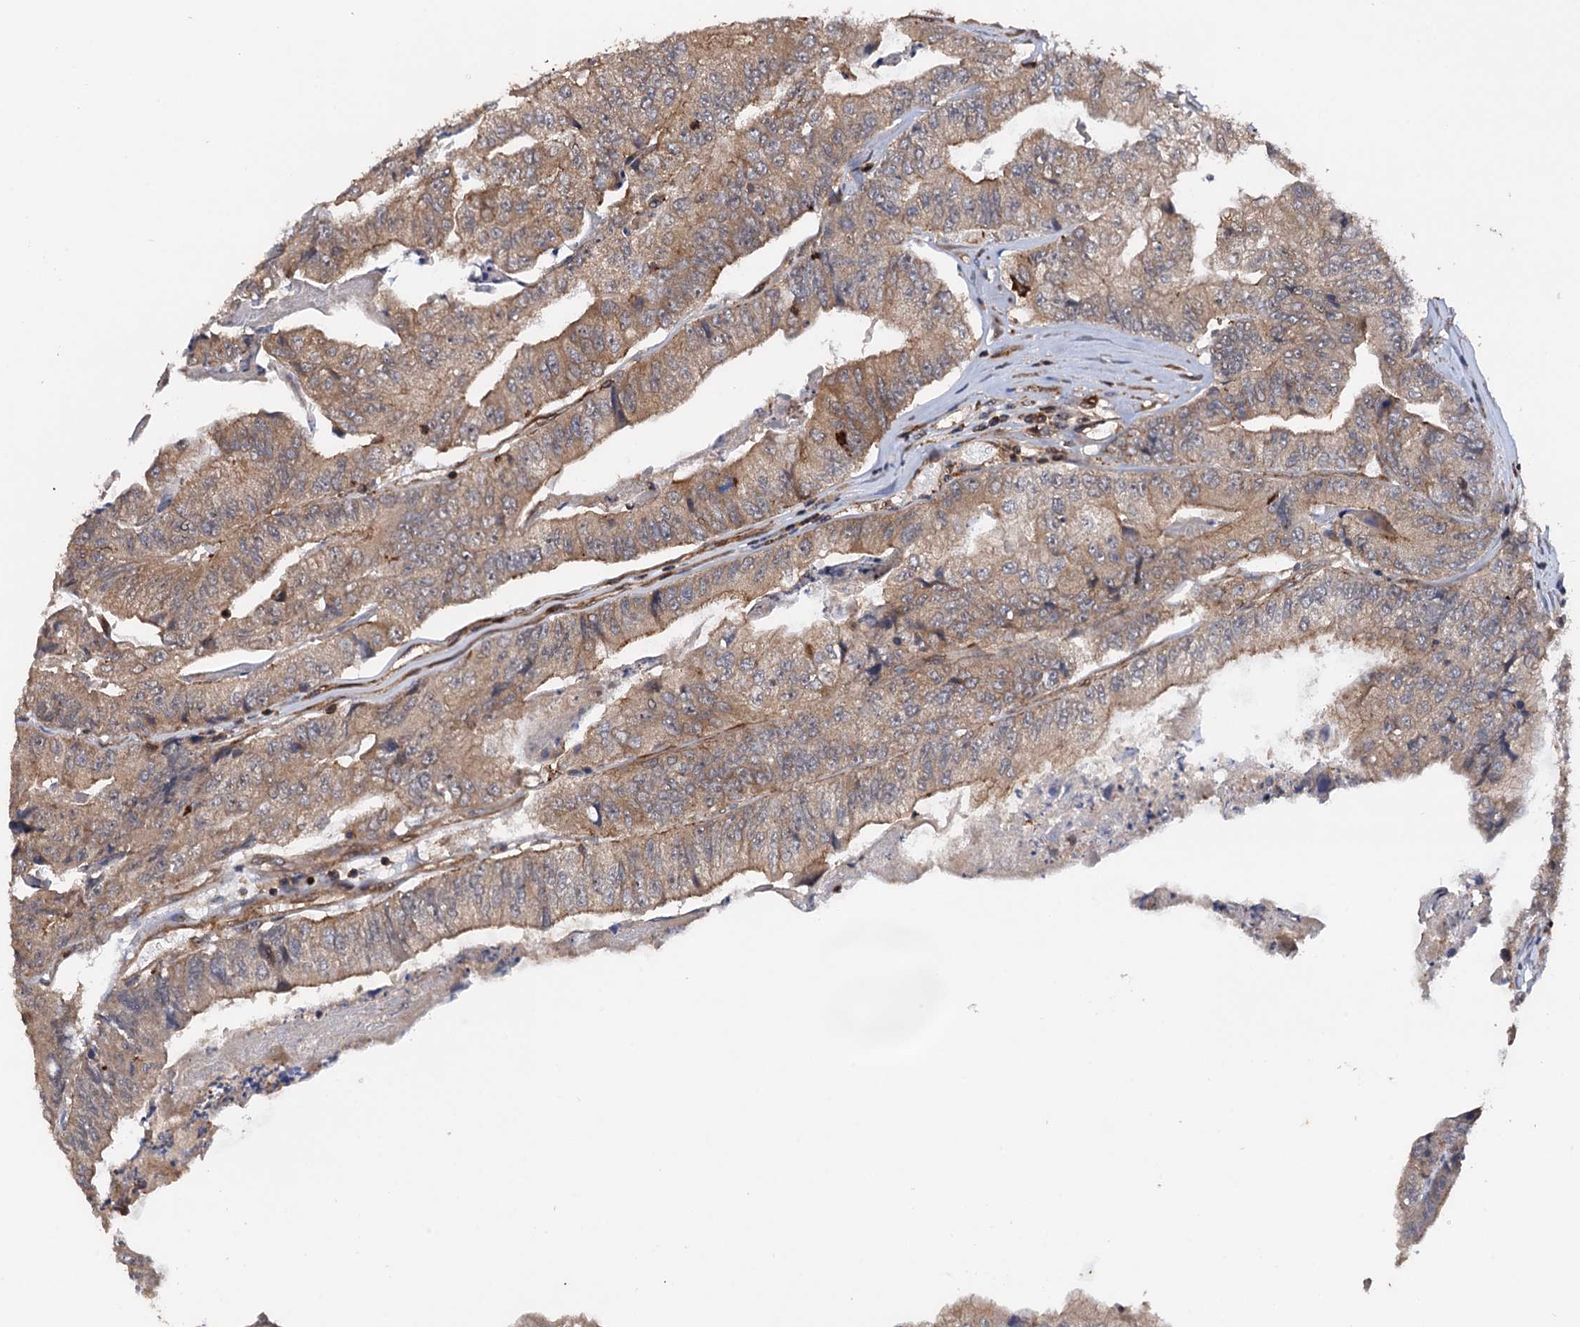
{"staining": {"intensity": "moderate", "quantity": ">75%", "location": "cytoplasmic/membranous"}, "tissue": "colorectal cancer", "cell_type": "Tumor cells", "image_type": "cancer", "snomed": [{"axis": "morphology", "description": "Adenocarcinoma, NOS"}, {"axis": "topography", "description": "Colon"}], "caption": "This is an image of immunohistochemistry (IHC) staining of adenocarcinoma (colorectal), which shows moderate staining in the cytoplasmic/membranous of tumor cells.", "gene": "BORA", "patient": {"sex": "female", "age": 67}}